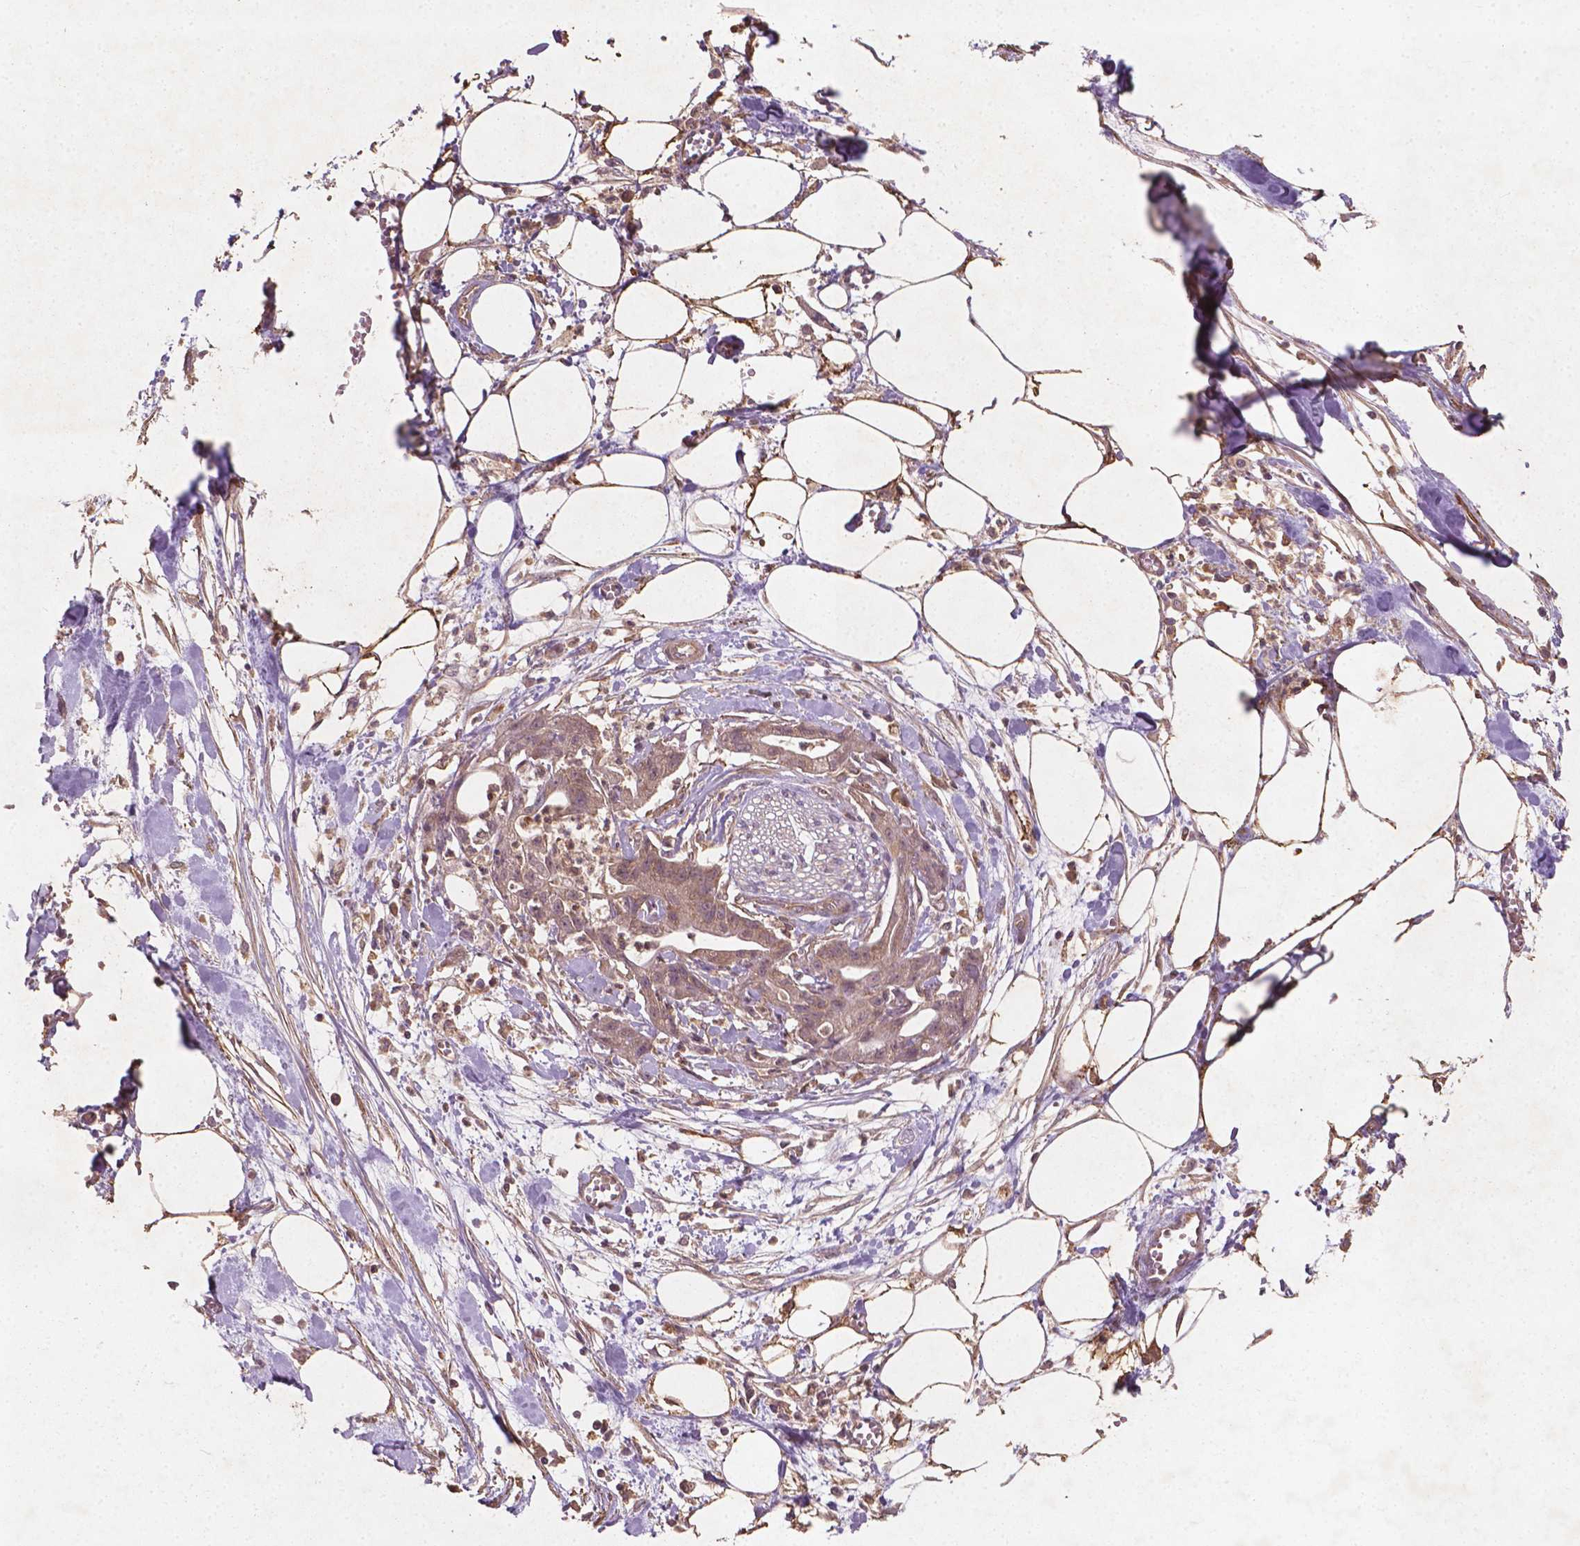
{"staining": {"intensity": "weak", "quantity": ">75%", "location": "cytoplasmic/membranous"}, "tissue": "pancreatic cancer", "cell_type": "Tumor cells", "image_type": "cancer", "snomed": [{"axis": "morphology", "description": "Normal tissue, NOS"}, {"axis": "morphology", "description": "Adenocarcinoma, NOS"}, {"axis": "topography", "description": "Lymph node"}, {"axis": "topography", "description": "Pancreas"}], "caption": "Brown immunohistochemical staining in adenocarcinoma (pancreatic) displays weak cytoplasmic/membranous expression in about >75% of tumor cells.", "gene": "CYFIP2", "patient": {"sex": "female", "age": 58}}